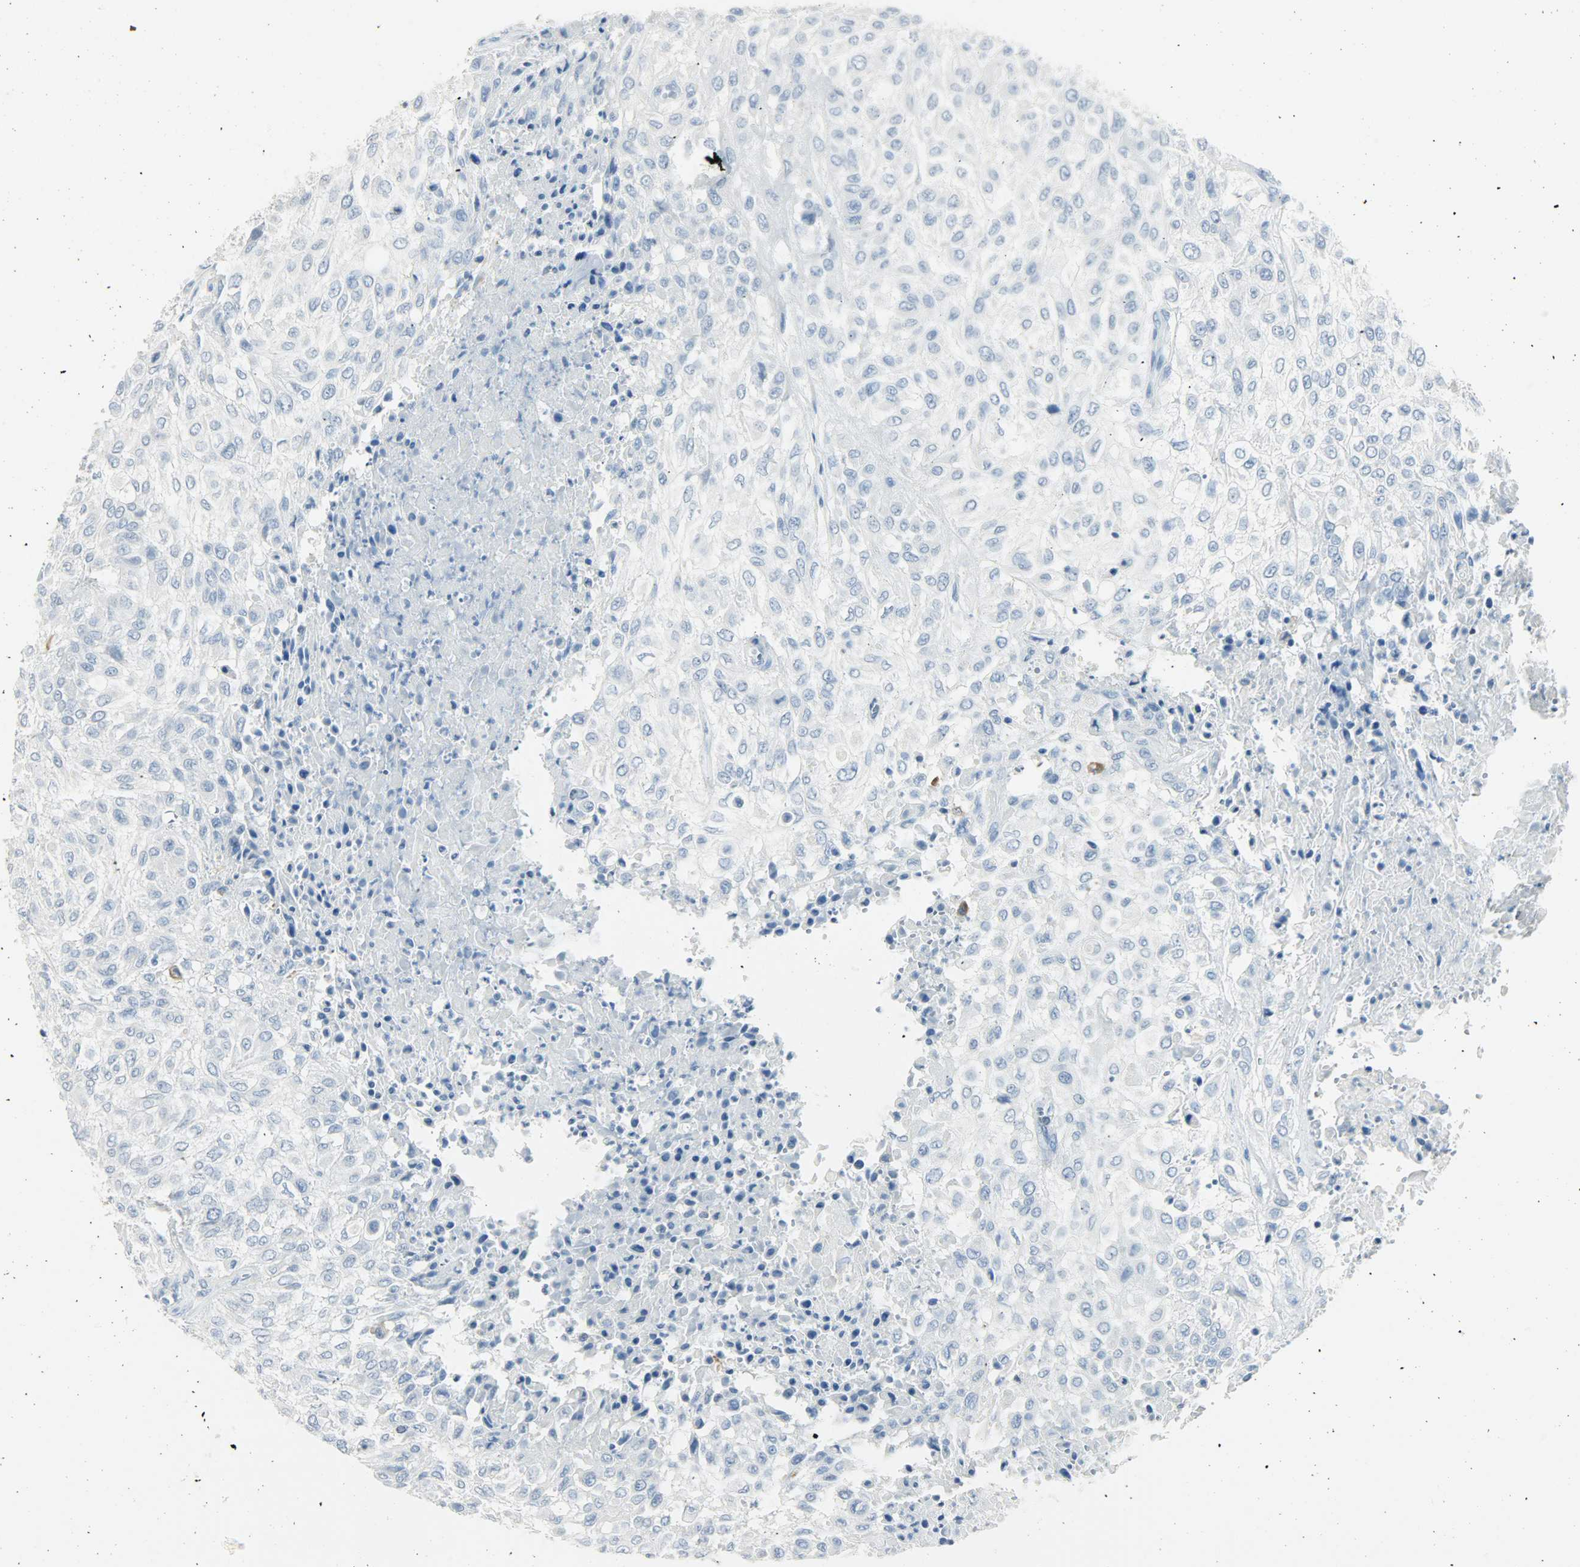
{"staining": {"intensity": "negative", "quantity": "none", "location": "none"}, "tissue": "urothelial cancer", "cell_type": "Tumor cells", "image_type": "cancer", "snomed": [{"axis": "morphology", "description": "Urothelial carcinoma, High grade"}, {"axis": "topography", "description": "Urinary bladder"}], "caption": "Urothelial carcinoma (high-grade) was stained to show a protein in brown. There is no significant staining in tumor cells.", "gene": "PTPN6", "patient": {"sex": "male", "age": 57}}